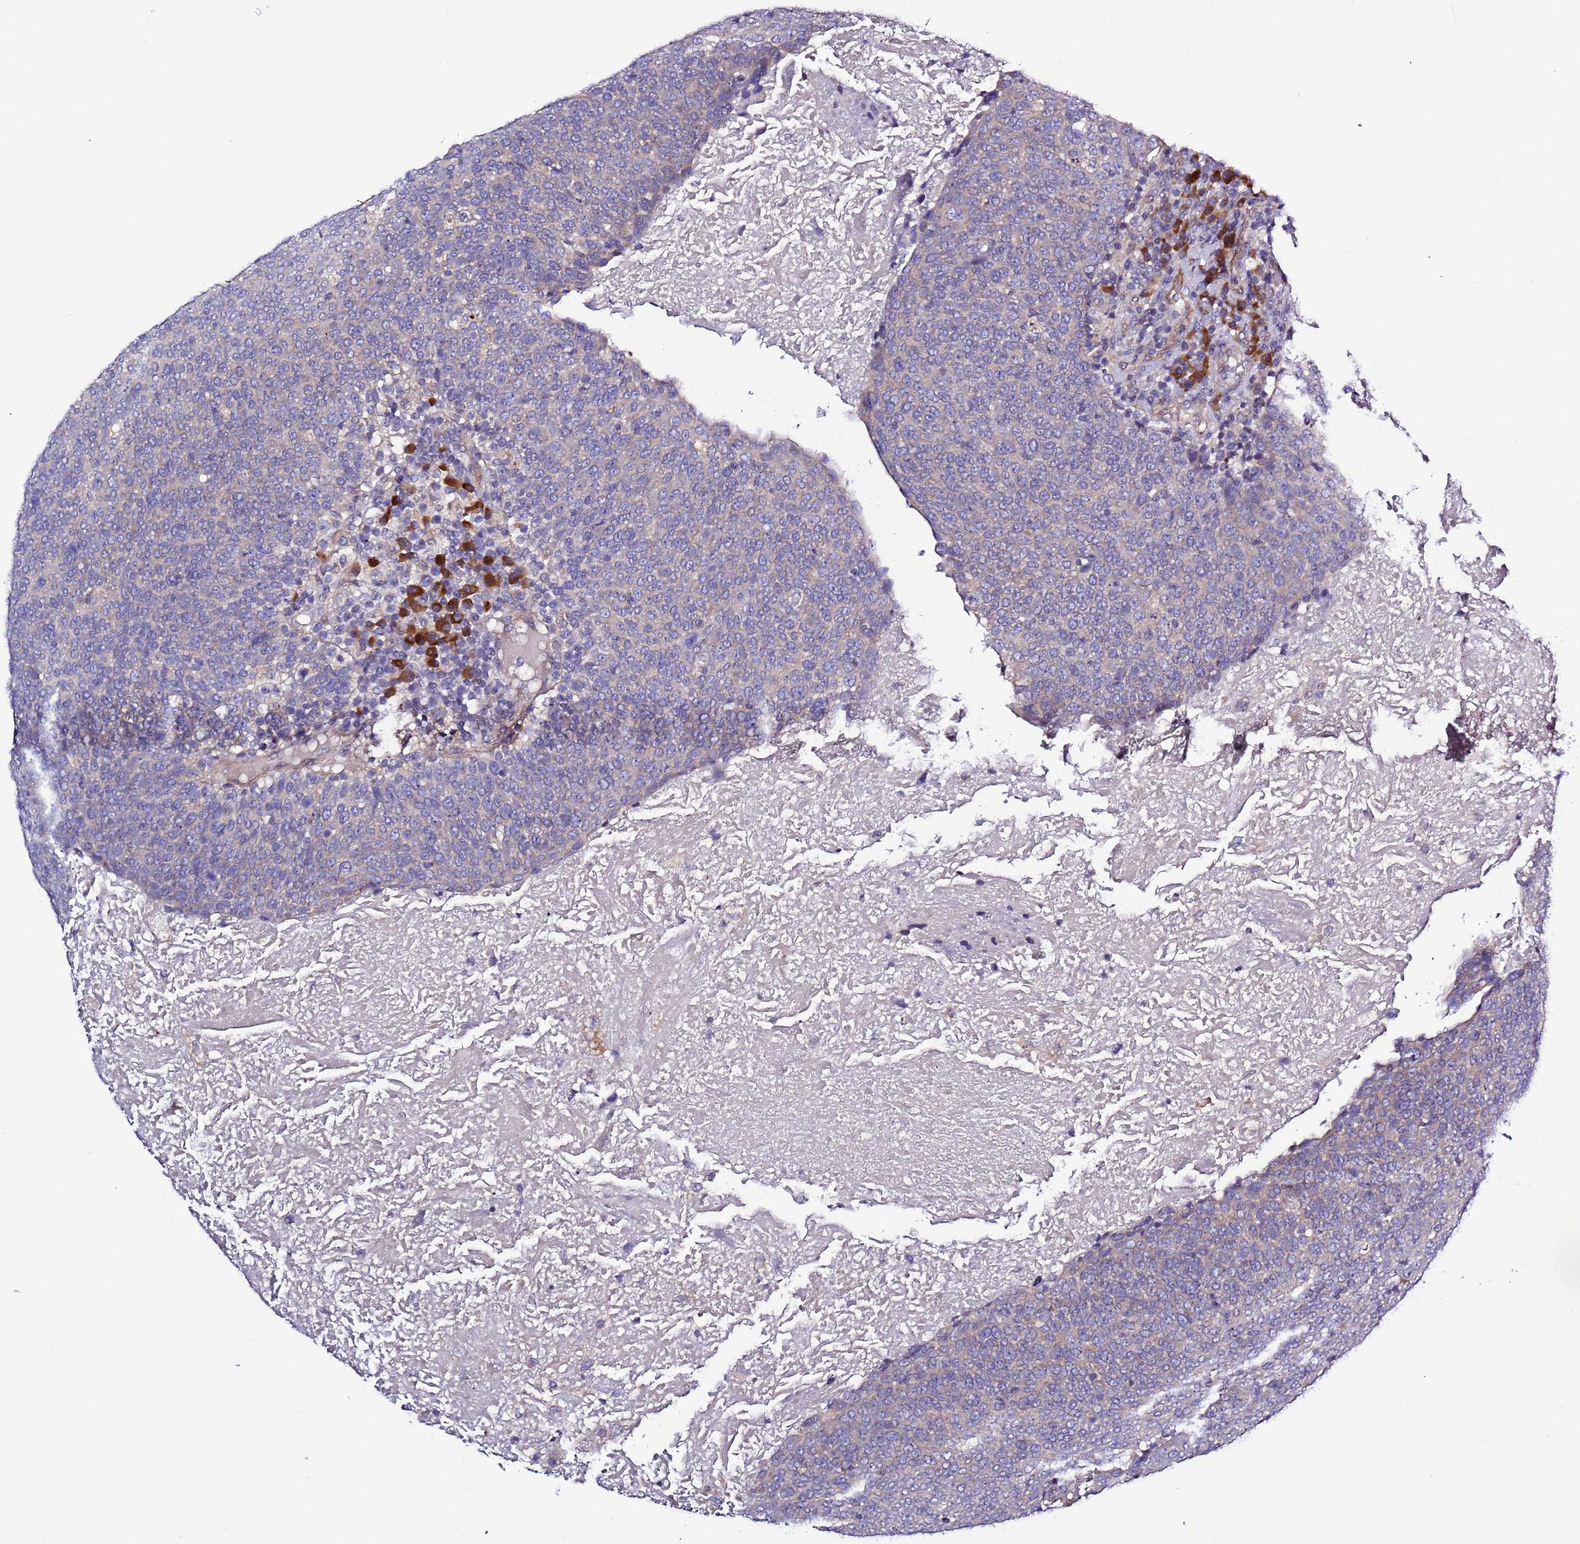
{"staining": {"intensity": "negative", "quantity": "none", "location": "none"}, "tissue": "head and neck cancer", "cell_type": "Tumor cells", "image_type": "cancer", "snomed": [{"axis": "morphology", "description": "Squamous cell carcinoma, NOS"}, {"axis": "morphology", "description": "Squamous cell carcinoma, metastatic, NOS"}, {"axis": "topography", "description": "Lymph node"}, {"axis": "topography", "description": "Head-Neck"}], "caption": "Tumor cells show no significant protein expression in metastatic squamous cell carcinoma (head and neck). (DAB (3,3'-diaminobenzidine) immunohistochemistry, high magnification).", "gene": "SPCS1", "patient": {"sex": "male", "age": 62}}